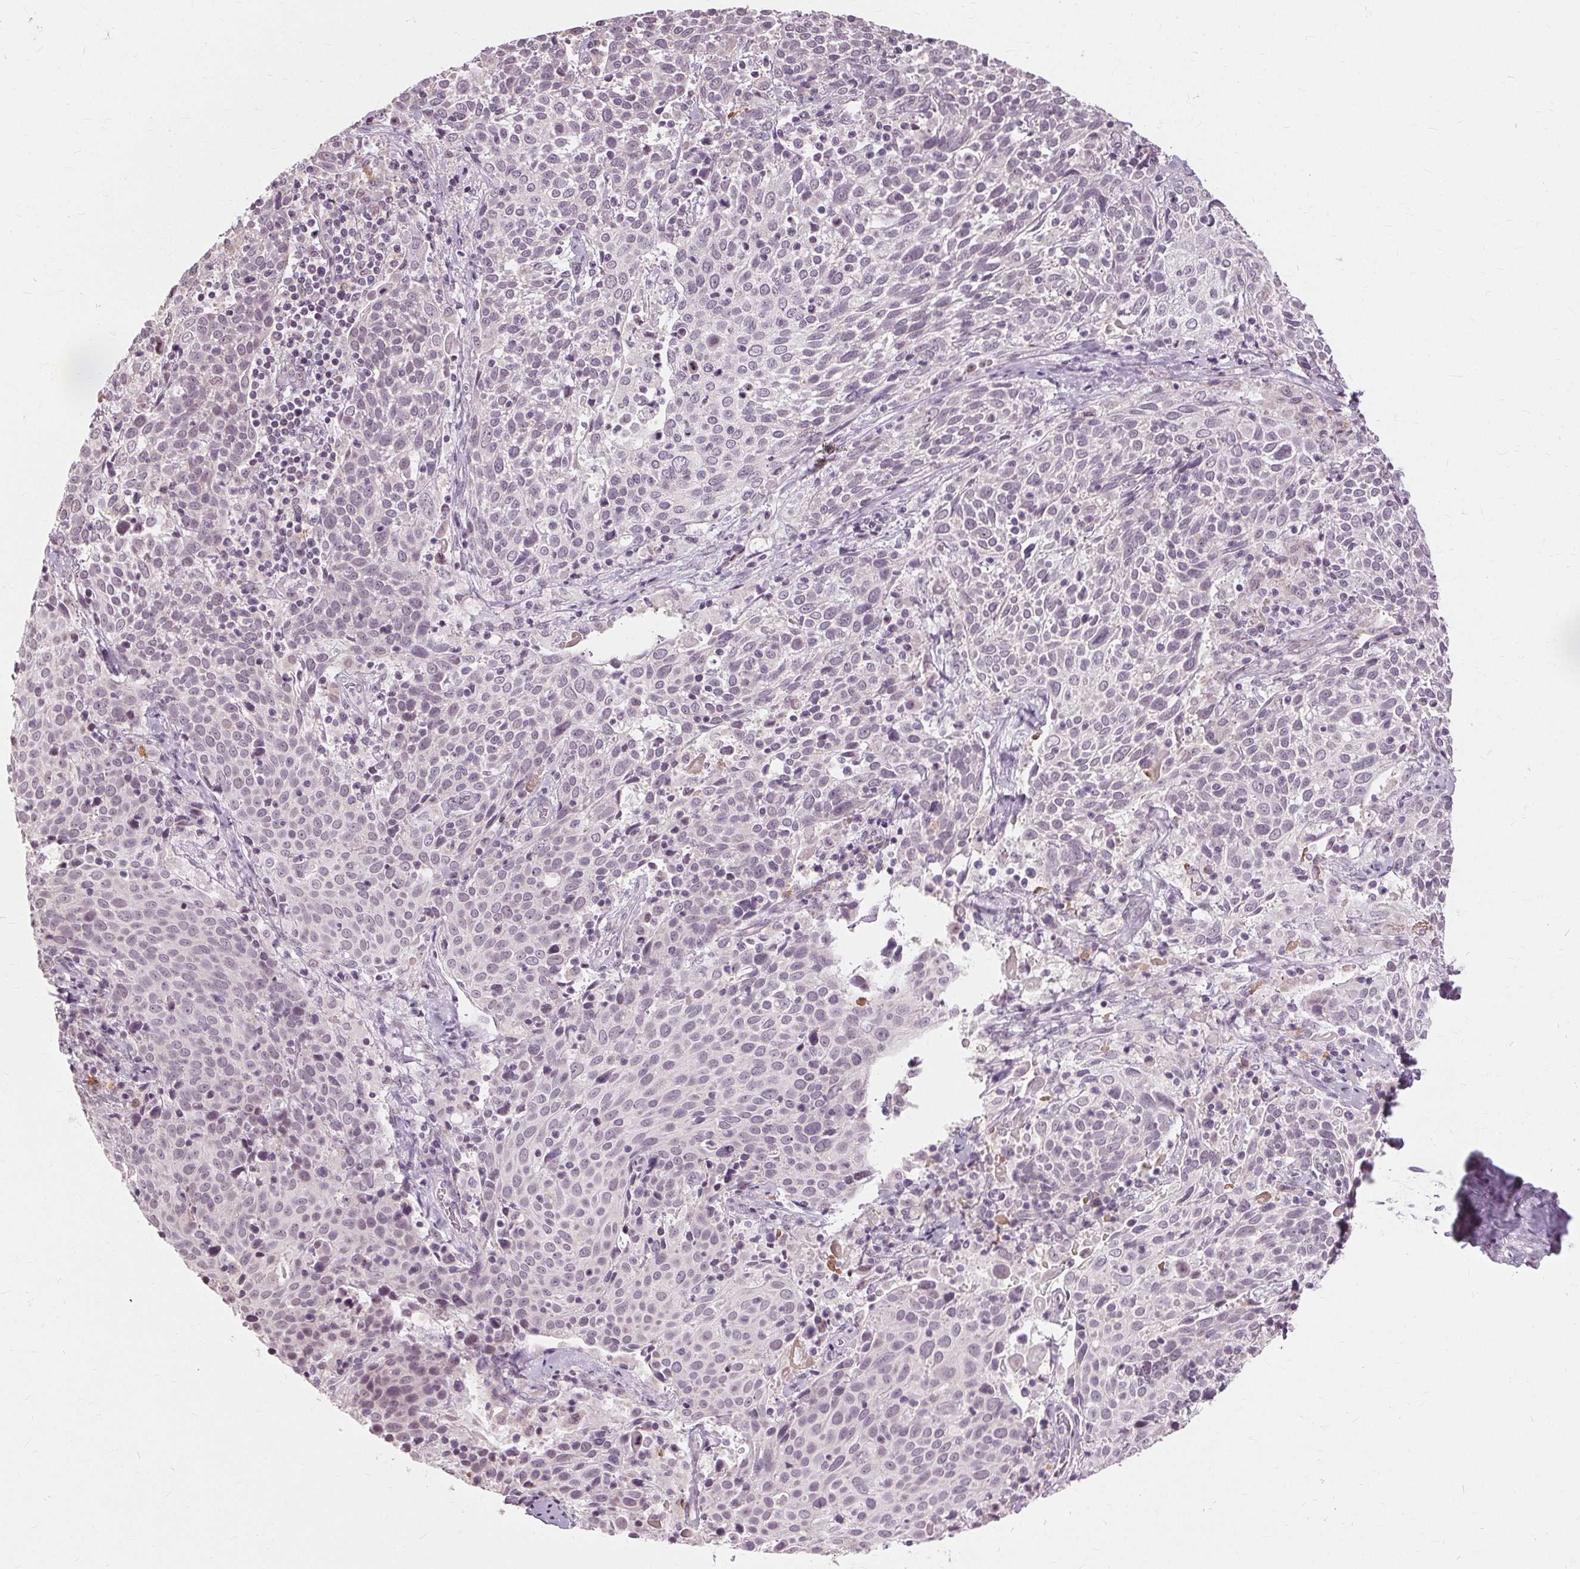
{"staining": {"intensity": "negative", "quantity": "none", "location": "none"}, "tissue": "cervical cancer", "cell_type": "Tumor cells", "image_type": "cancer", "snomed": [{"axis": "morphology", "description": "Squamous cell carcinoma, NOS"}, {"axis": "topography", "description": "Cervix"}], "caption": "Immunohistochemistry of human cervical squamous cell carcinoma demonstrates no positivity in tumor cells.", "gene": "SIGLEC6", "patient": {"sex": "female", "age": 61}}